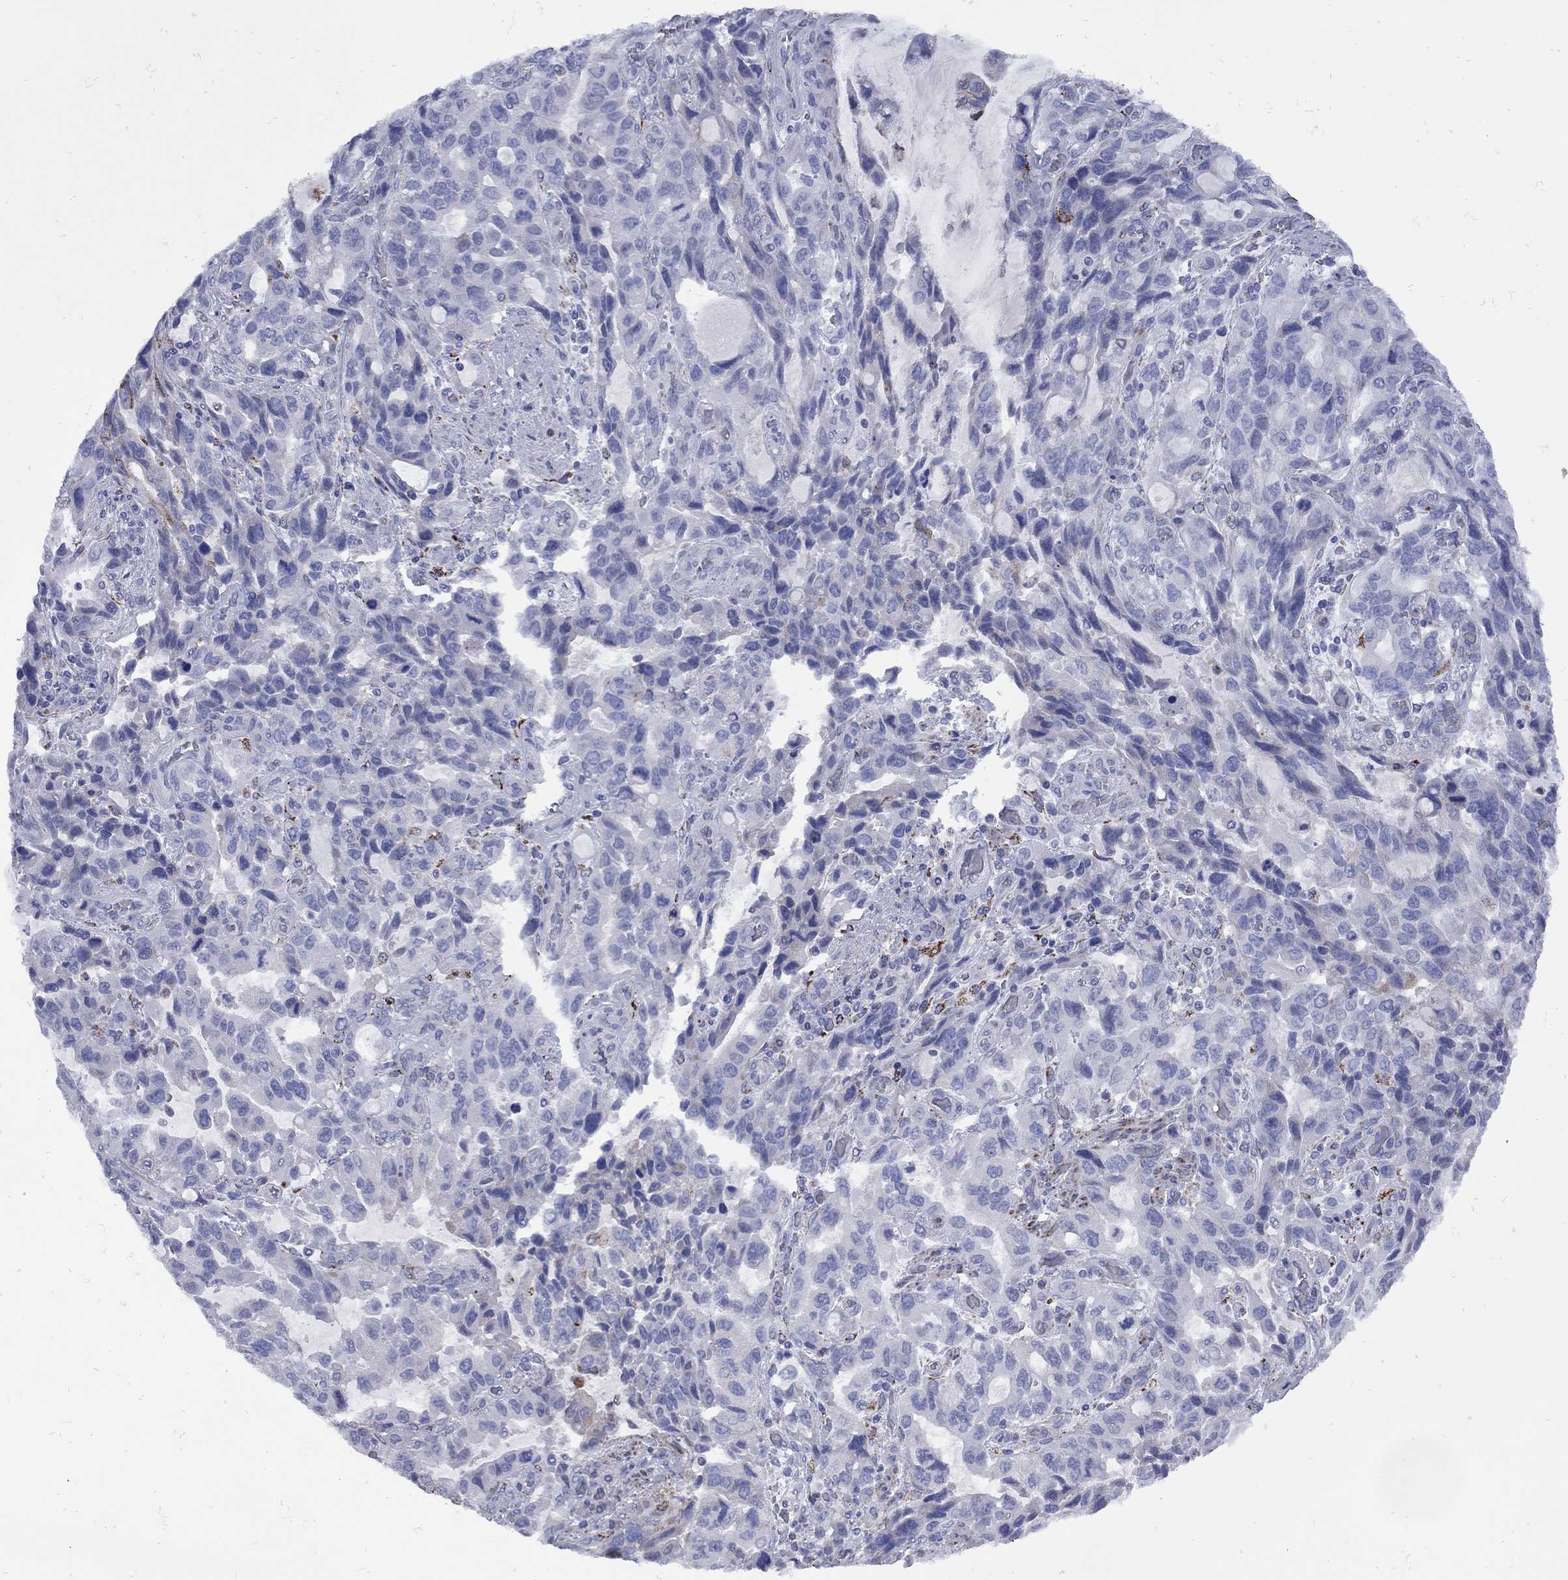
{"staining": {"intensity": "moderate", "quantity": "<25%", "location": "cytoplasmic/membranous"}, "tissue": "stomach cancer", "cell_type": "Tumor cells", "image_type": "cancer", "snomed": [{"axis": "morphology", "description": "Adenocarcinoma, NOS"}, {"axis": "topography", "description": "Stomach, upper"}], "caption": "This is a micrograph of IHC staining of adenocarcinoma (stomach), which shows moderate positivity in the cytoplasmic/membranous of tumor cells.", "gene": "SESTD1", "patient": {"sex": "male", "age": 85}}